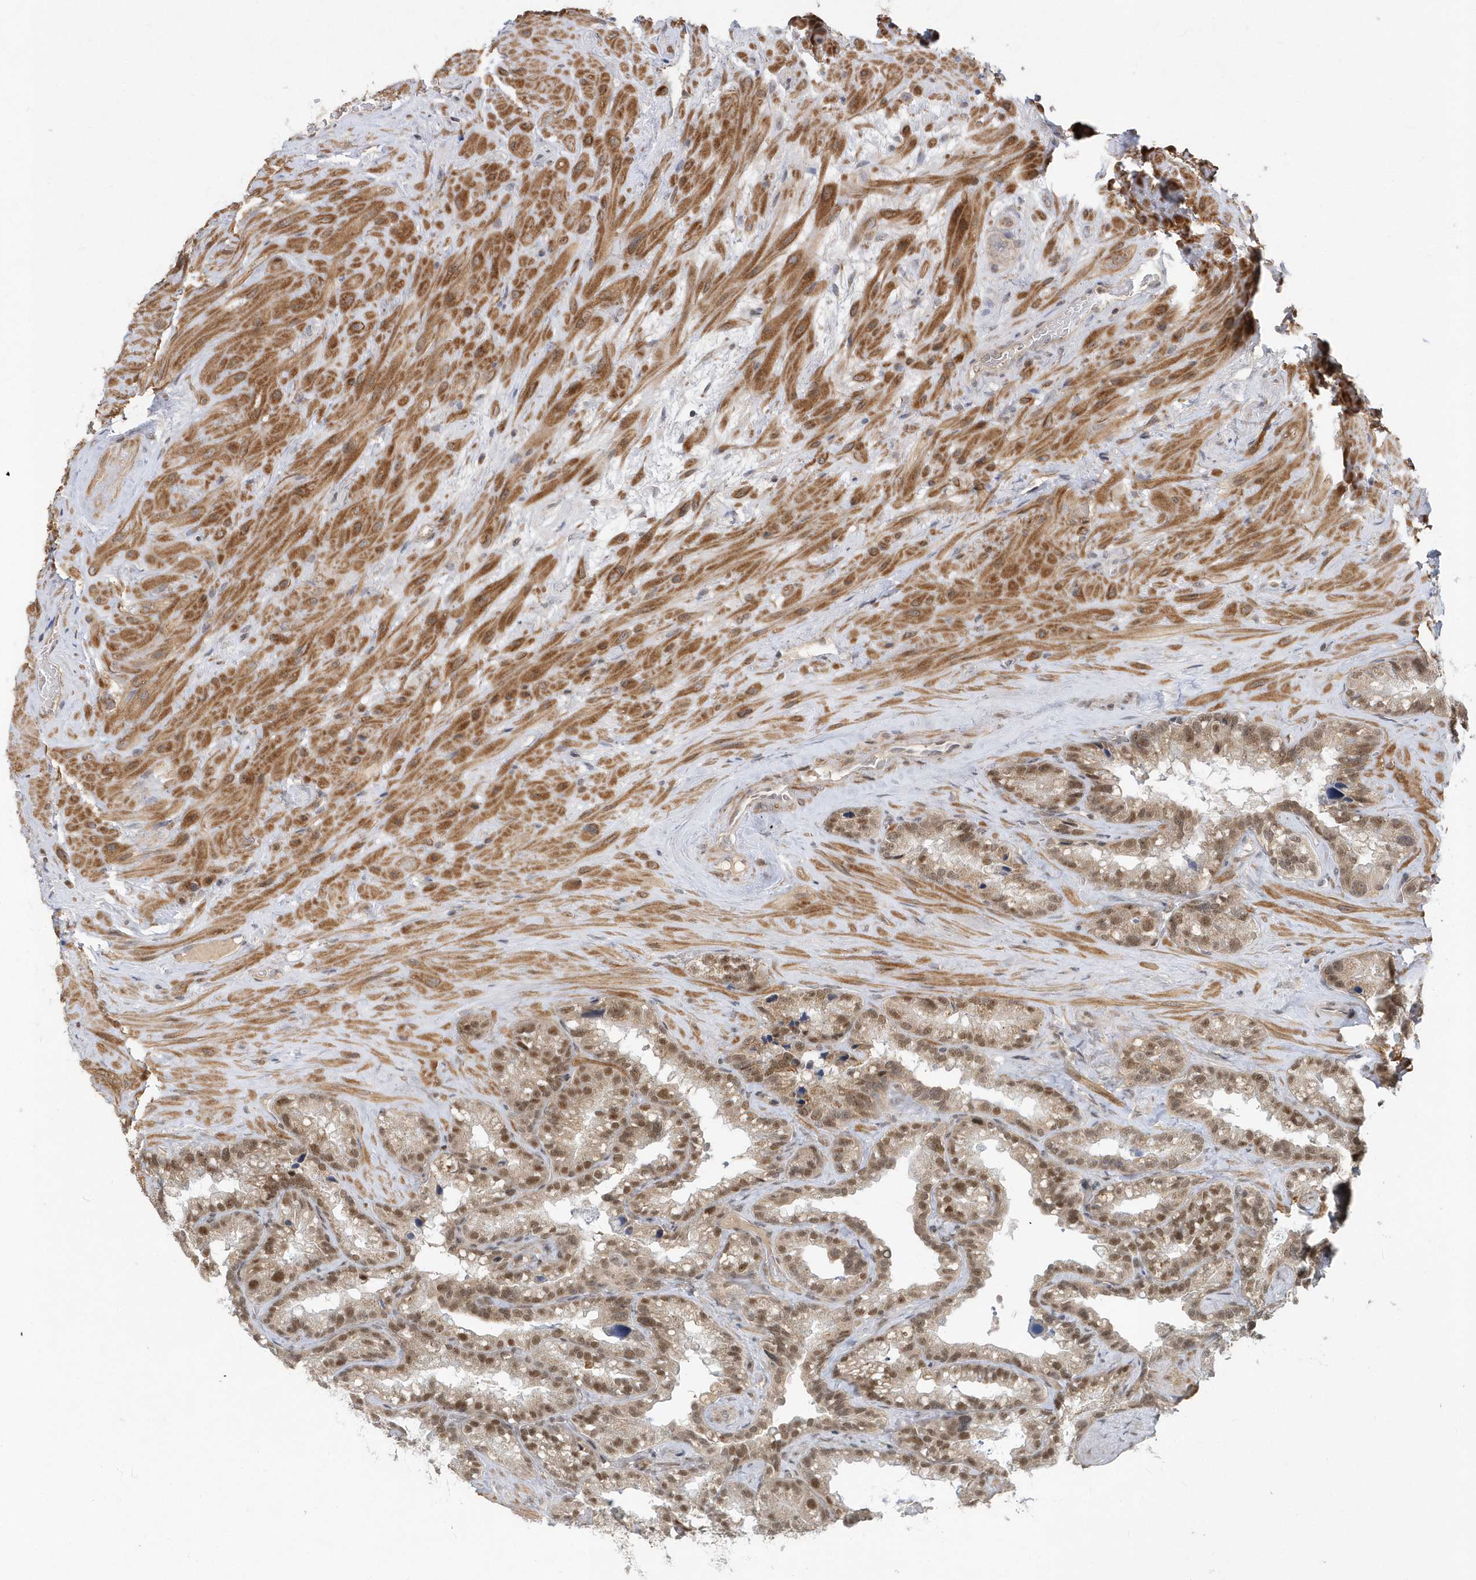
{"staining": {"intensity": "moderate", "quantity": ">75%", "location": "cytoplasmic/membranous,nuclear"}, "tissue": "seminal vesicle", "cell_type": "Glandular cells", "image_type": "normal", "snomed": [{"axis": "morphology", "description": "Normal tissue, NOS"}, {"axis": "topography", "description": "Prostate"}, {"axis": "topography", "description": "Seminal veicle"}], "caption": "Glandular cells demonstrate moderate cytoplasmic/membranous,nuclear staining in approximately >75% of cells in unremarkable seminal vesicle.", "gene": "MXI1", "patient": {"sex": "male", "age": 68}}